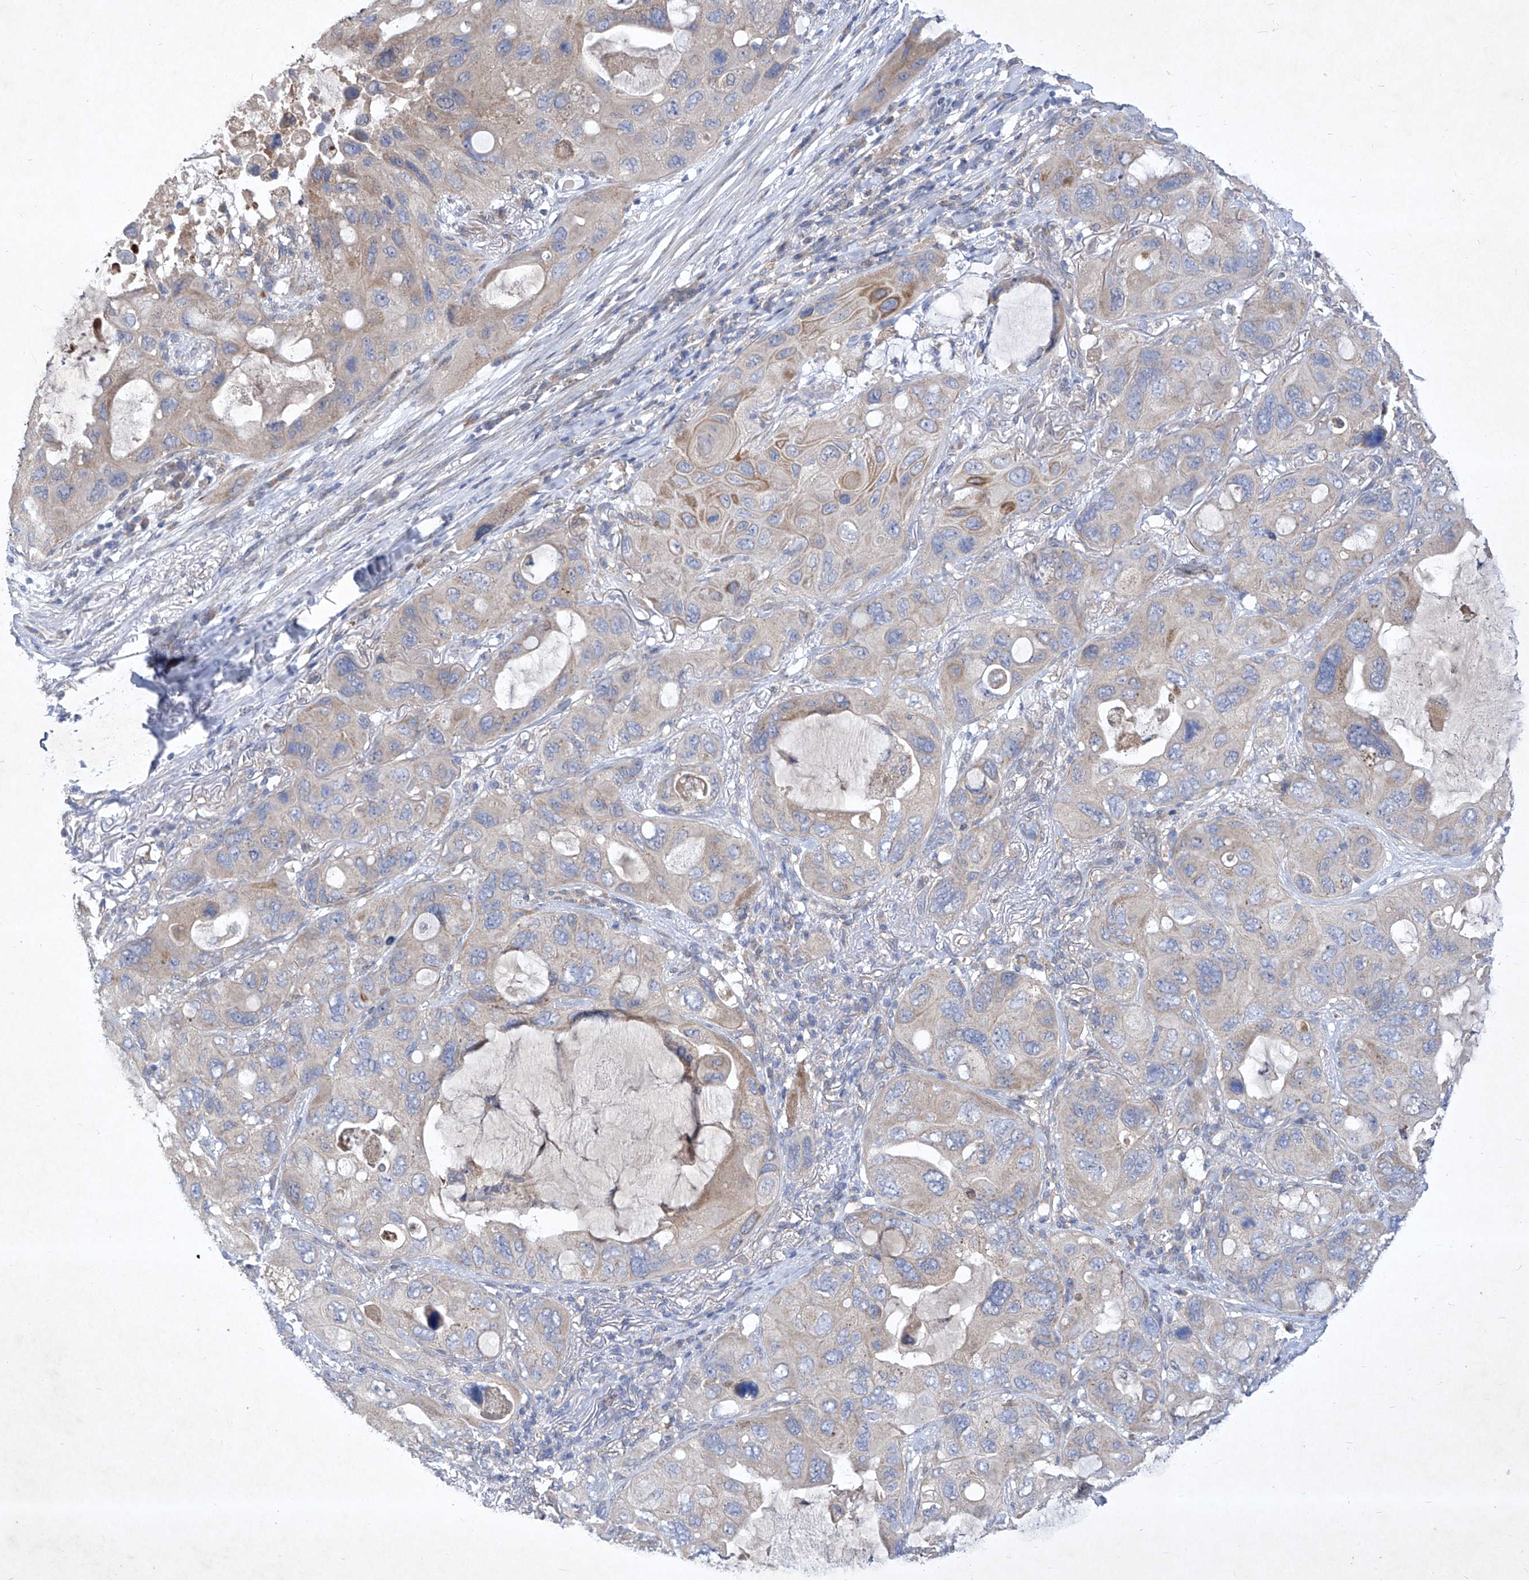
{"staining": {"intensity": "moderate", "quantity": "<25%", "location": "cytoplasmic/membranous"}, "tissue": "lung cancer", "cell_type": "Tumor cells", "image_type": "cancer", "snomed": [{"axis": "morphology", "description": "Squamous cell carcinoma, NOS"}, {"axis": "topography", "description": "Lung"}], "caption": "The micrograph exhibits immunohistochemical staining of squamous cell carcinoma (lung). There is moderate cytoplasmic/membranous staining is identified in about <25% of tumor cells.", "gene": "COQ3", "patient": {"sex": "female", "age": 73}}